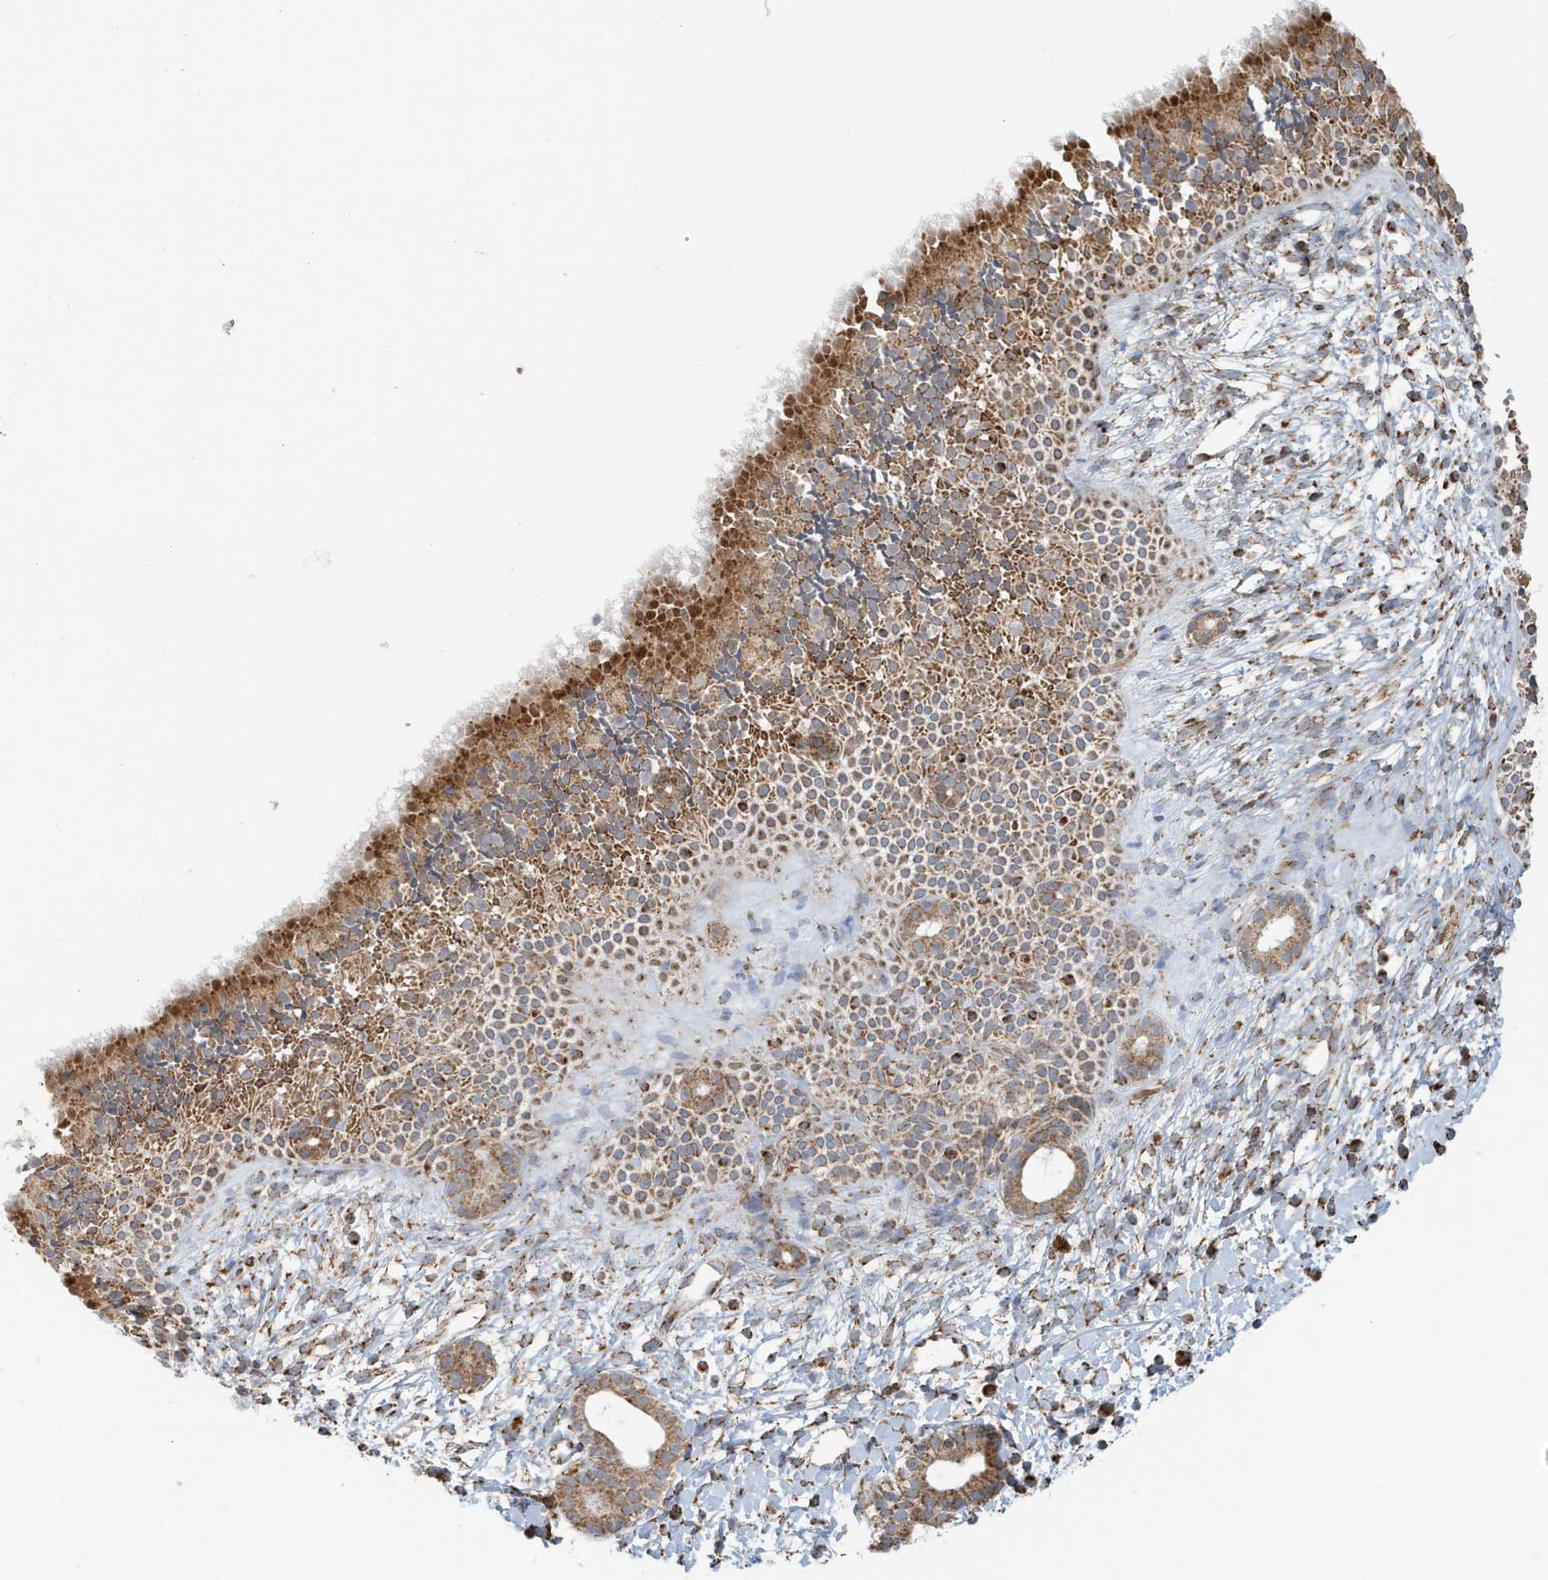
{"staining": {"intensity": "strong", "quantity": ">75%", "location": "cytoplasmic/membranous"}, "tissue": "nasopharynx", "cell_type": "Respiratory epithelial cells", "image_type": "normal", "snomed": [{"axis": "morphology", "description": "Normal tissue, NOS"}, {"axis": "topography", "description": "Nasopharynx"}], "caption": "Immunohistochemistry (IHC) of unremarkable human nasopharynx demonstrates high levels of strong cytoplasmic/membranous positivity in approximately >75% of respiratory epithelial cells.", "gene": "MAN1A1", "patient": {"sex": "male", "age": 22}}